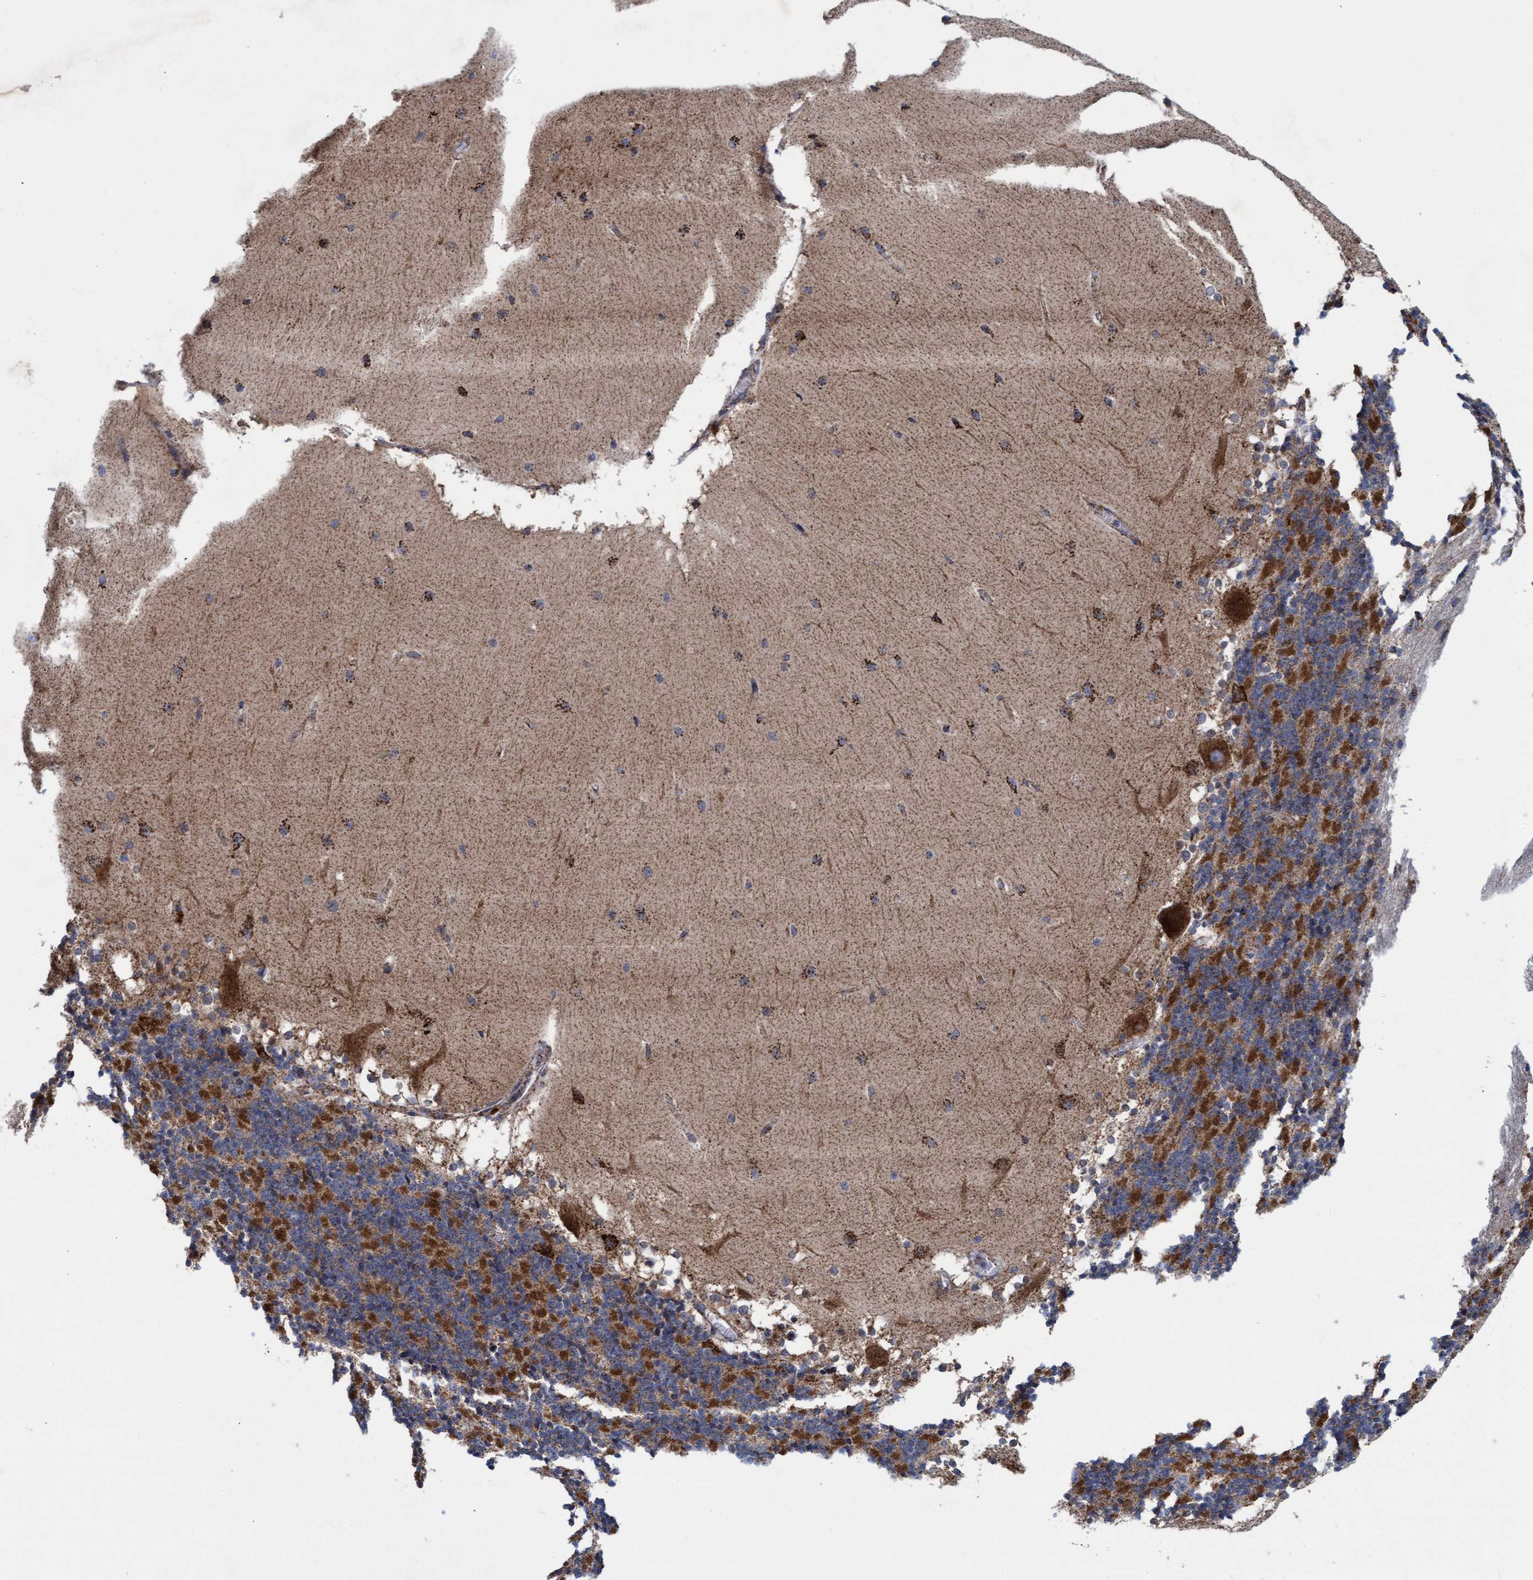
{"staining": {"intensity": "moderate", "quantity": ">75%", "location": "cytoplasmic/membranous"}, "tissue": "cerebellum", "cell_type": "Cells in granular layer", "image_type": "normal", "snomed": [{"axis": "morphology", "description": "Normal tissue, NOS"}, {"axis": "topography", "description": "Cerebellum"}], "caption": "IHC image of unremarkable human cerebellum stained for a protein (brown), which demonstrates medium levels of moderate cytoplasmic/membranous staining in approximately >75% of cells in granular layer.", "gene": "MRPL38", "patient": {"sex": "female", "age": 19}}